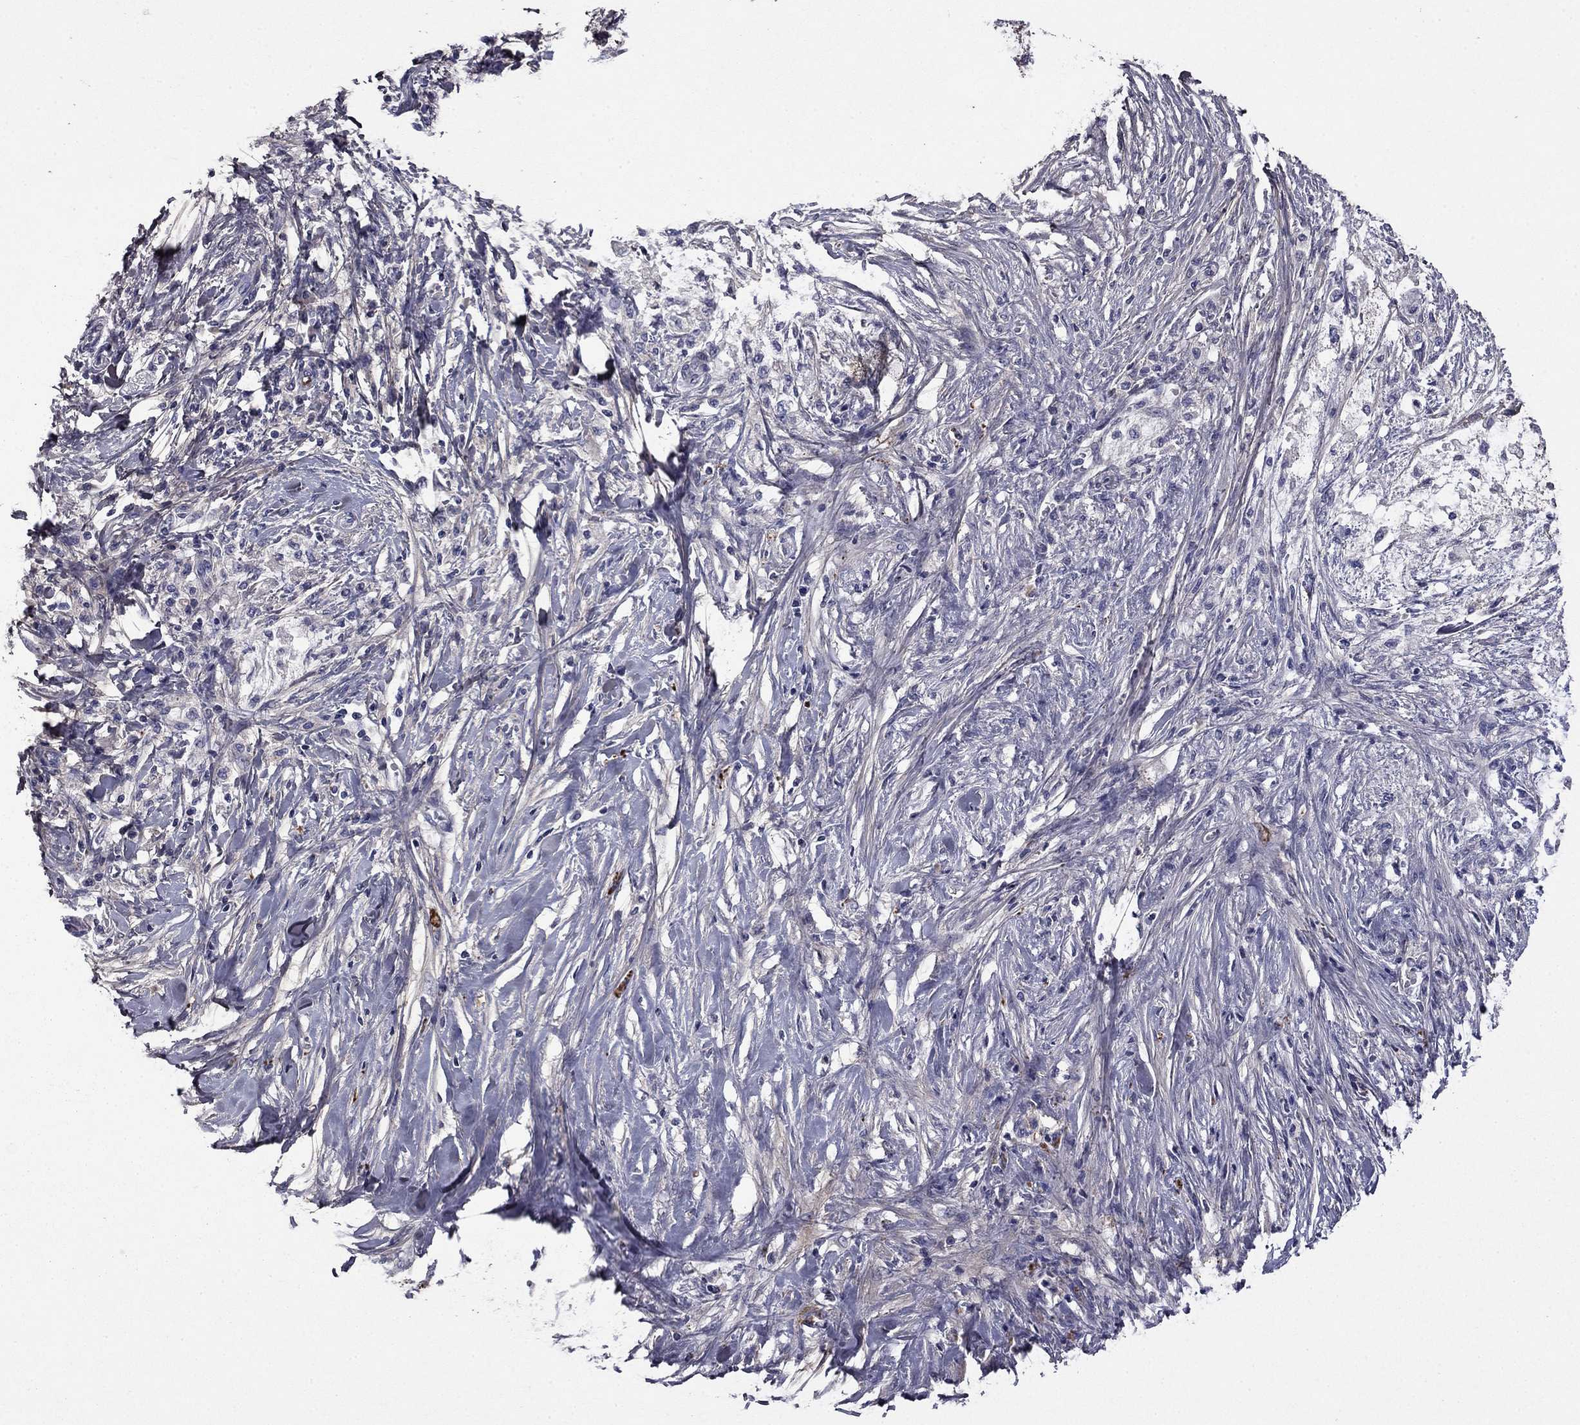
{"staining": {"intensity": "negative", "quantity": "none", "location": "none"}, "tissue": "pancreatic cancer", "cell_type": "Tumor cells", "image_type": "cancer", "snomed": [{"axis": "morphology", "description": "Normal tissue, NOS"}, {"axis": "morphology", "description": "Adenocarcinoma, NOS"}, {"axis": "topography", "description": "Pancreas"}, {"axis": "topography", "description": "Duodenum"}], "caption": "This photomicrograph is of pancreatic cancer (adenocarcinoma) stained with immunohistochemistry to label a protein in brown with the nuclei are counter-stained blue. There is no expression in tumor cells.", "gene": "COL2A1", "patient": {"sex": "female", "age": 60}}